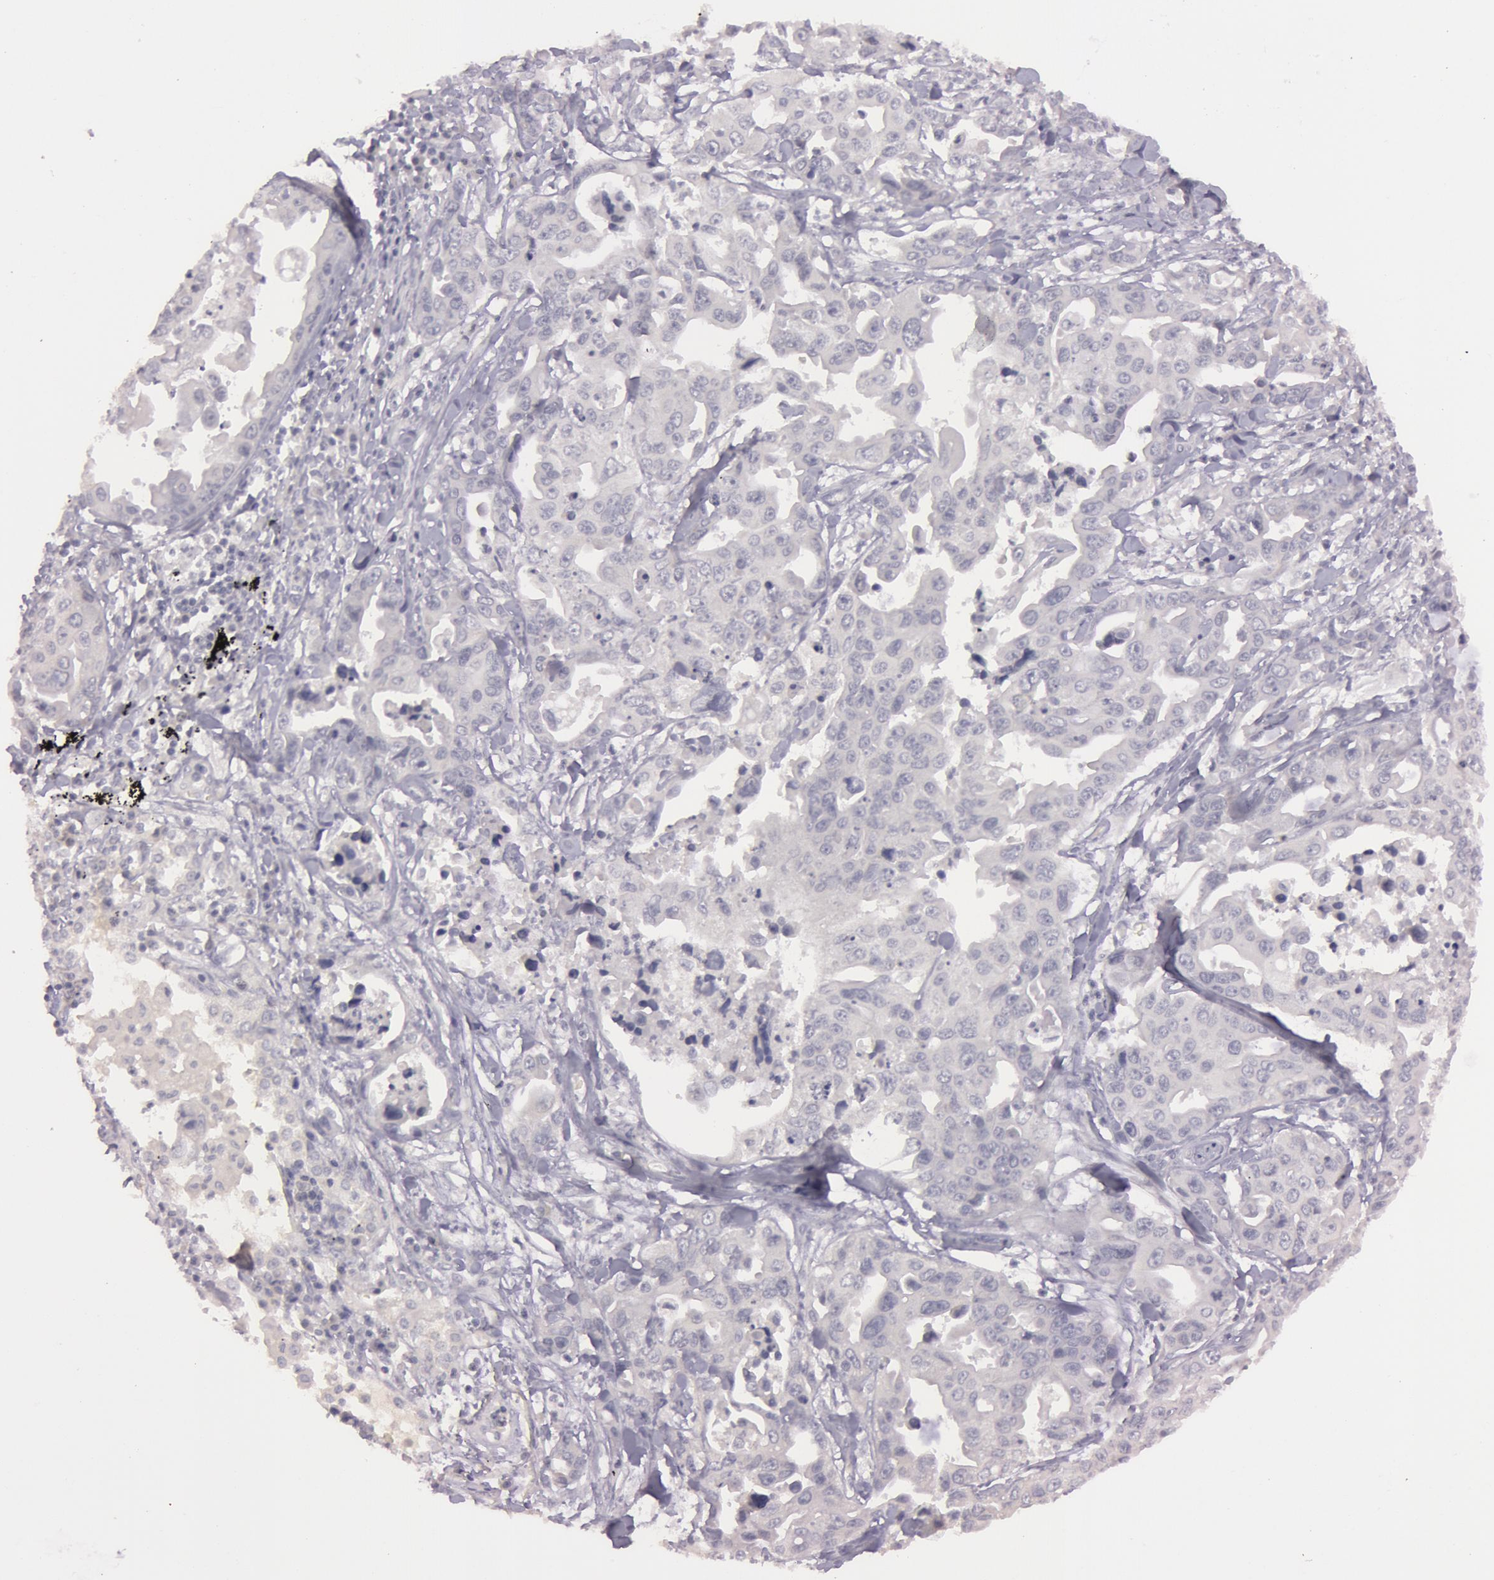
{"staining": {"intensity": "negative", "quantity": "none", "location": "none"}, "tissue": "lung cancer", "cell_type": "Tumor cells", "image_type": "cancer", "snomed": [{"axis": "morphology", "description": "Adenocarcinoma, NOS"}, {"axis": "topography", "description": "Lung"}], "caption": "This is an IHC image of lung adenocarcinoma. There is no positivity in tumor cells.", "gene": "MXRA5", "patient": {"sex": "male", "age": 64}}